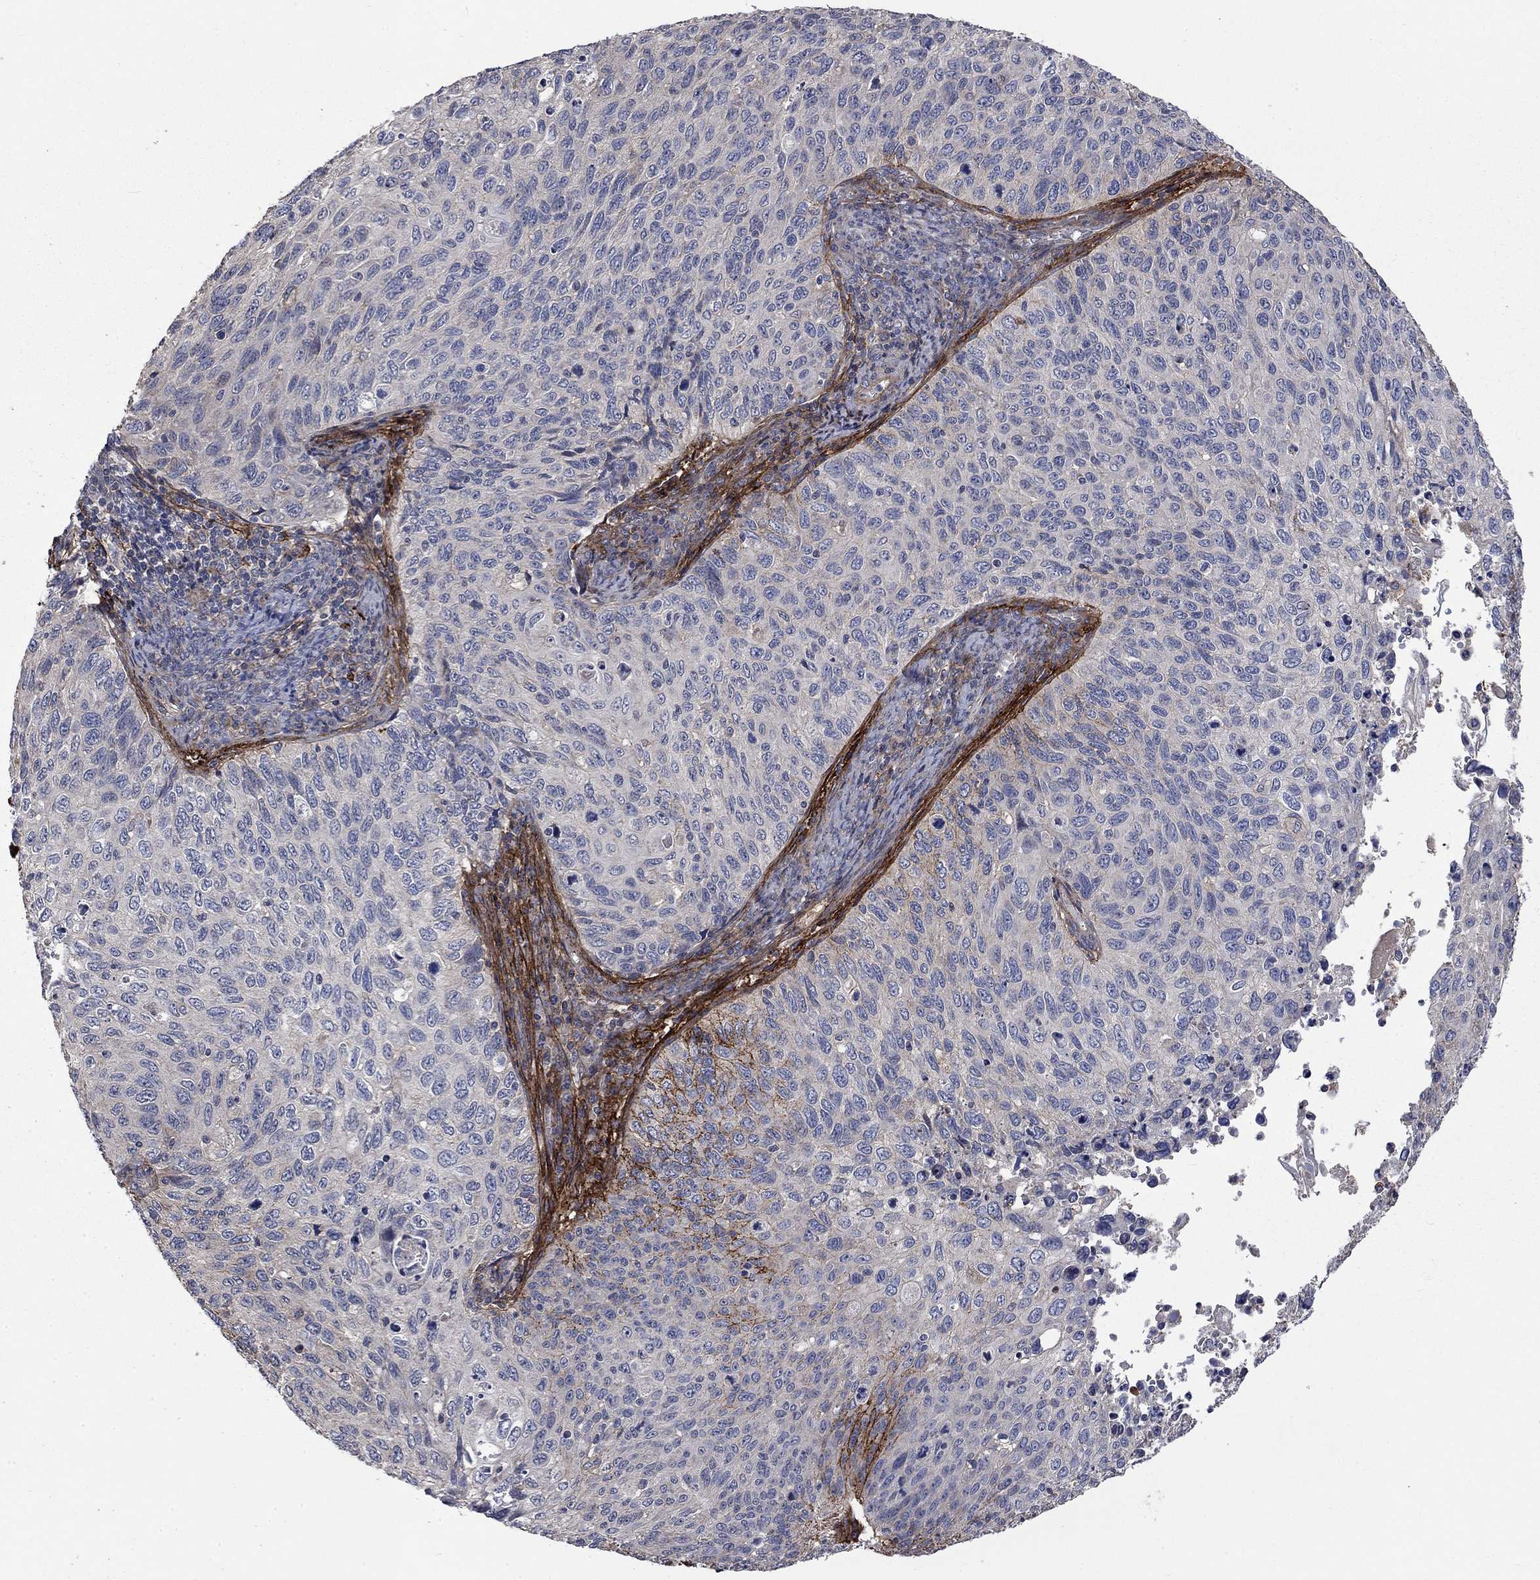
{"staining": {"intensity": "negative", "quantity": "none", "location": "none"}, "tissue": "cervical cancer", "cell_type": "Tumor cells", "image_type": "cancer", "snomed": [{"axis": "morphology", "description": "Squamous cell carcinoma, NOS"}, {"axis": "topography", "description": "Cervix"}], "caption": "Tumor cells show no significant protein expression in cervical cancer (squamous cell carcinoma).", "gene": "VCAN", "patient": {"sex": "female", "age": 70}}